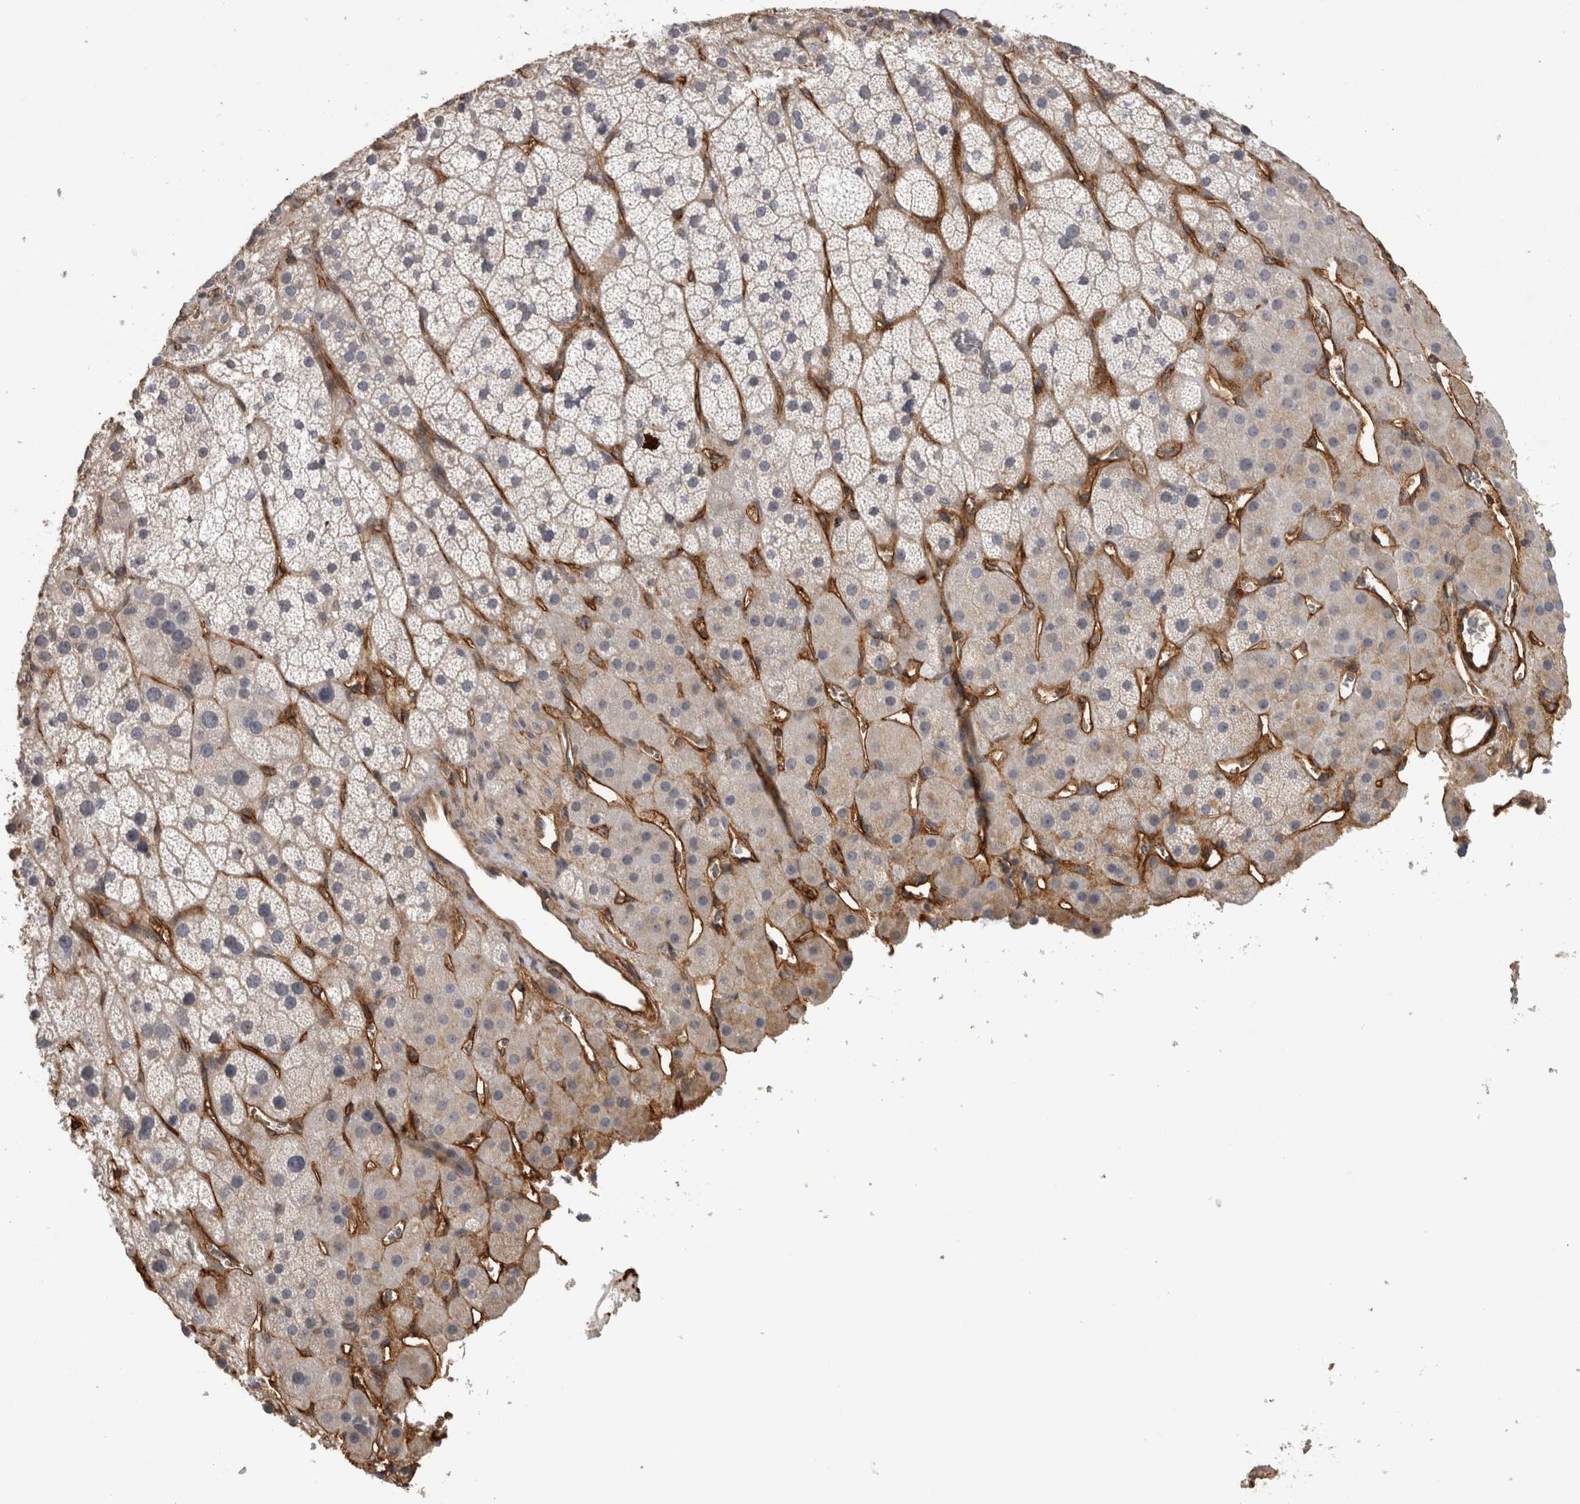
{"staining": {"intensity": "negative", "quantity": "none", "location": "none"}, "tissue": "adrenal gland", "cell_type": "Glandular cells", "image_type": "normal", "snomed": [{"axis": "morphology", "description": "Normal tissue, NOS"}, {"axis": "topography", "description": "Adrenal gland"}], "caption": "Image shows no protein staining in glandular cells of unremarkable adrenal gland.", "gene": "RECK", "patient": {"sex": "male", "age": 57}}